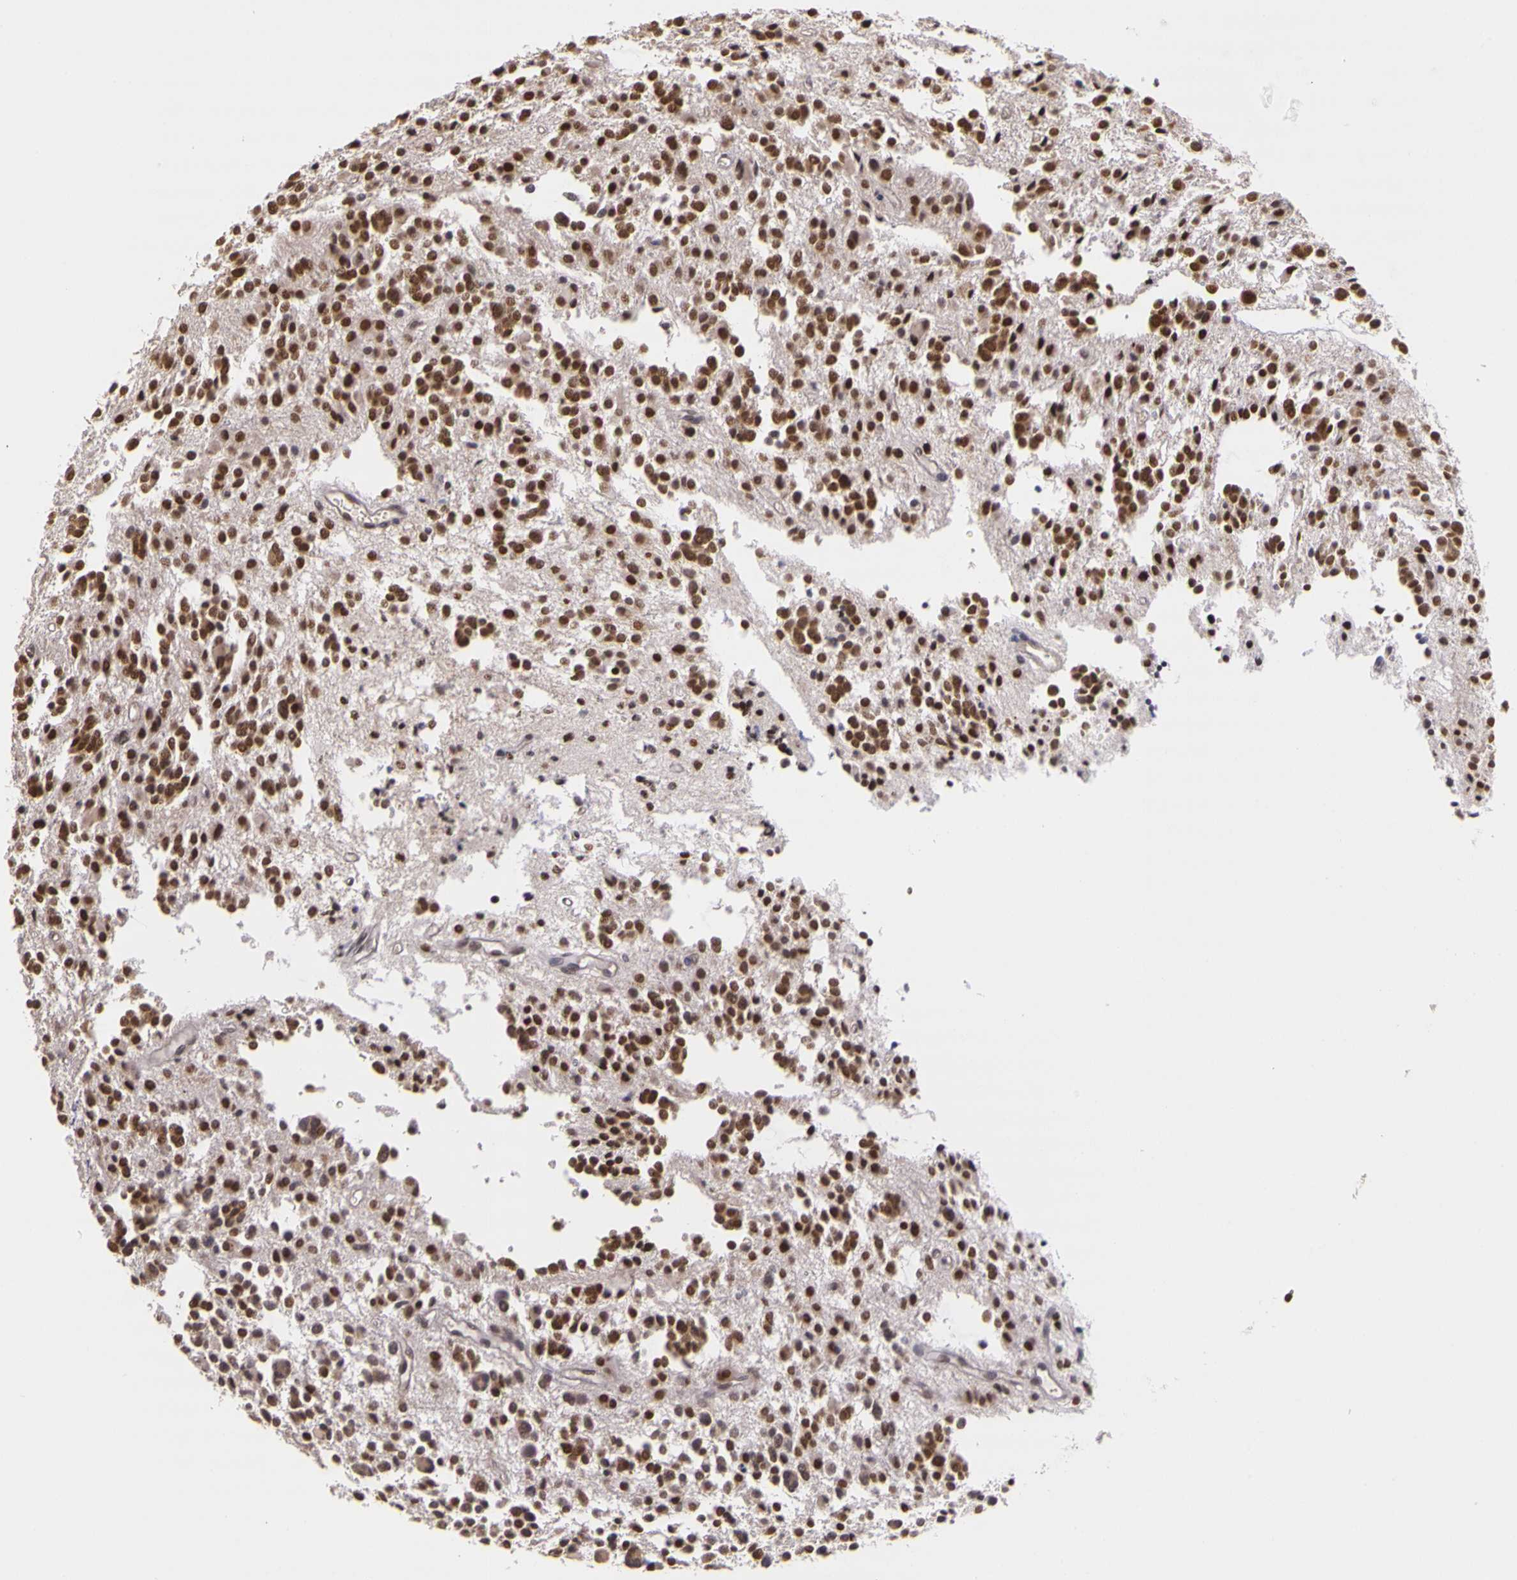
{"staining": {"intensity": "strong", "quantity": ">75%", "location": "nuclear"}, "tissue": "glioma", "cell_type": "Tumor cells", "image_type": "cancer", "snomed": [{"axis": "morphology", "description": "Glioma, malignant, Low grade"}, {"axis": "topography", "description": "Brain"}], "caption": "Glioma was stained to show a protein in brown. There is high levels of strong nuclear expression in approximately >75% of tumor cells.", "gene": "WDR13", "patient": {"sex": "female", "age": 36}}